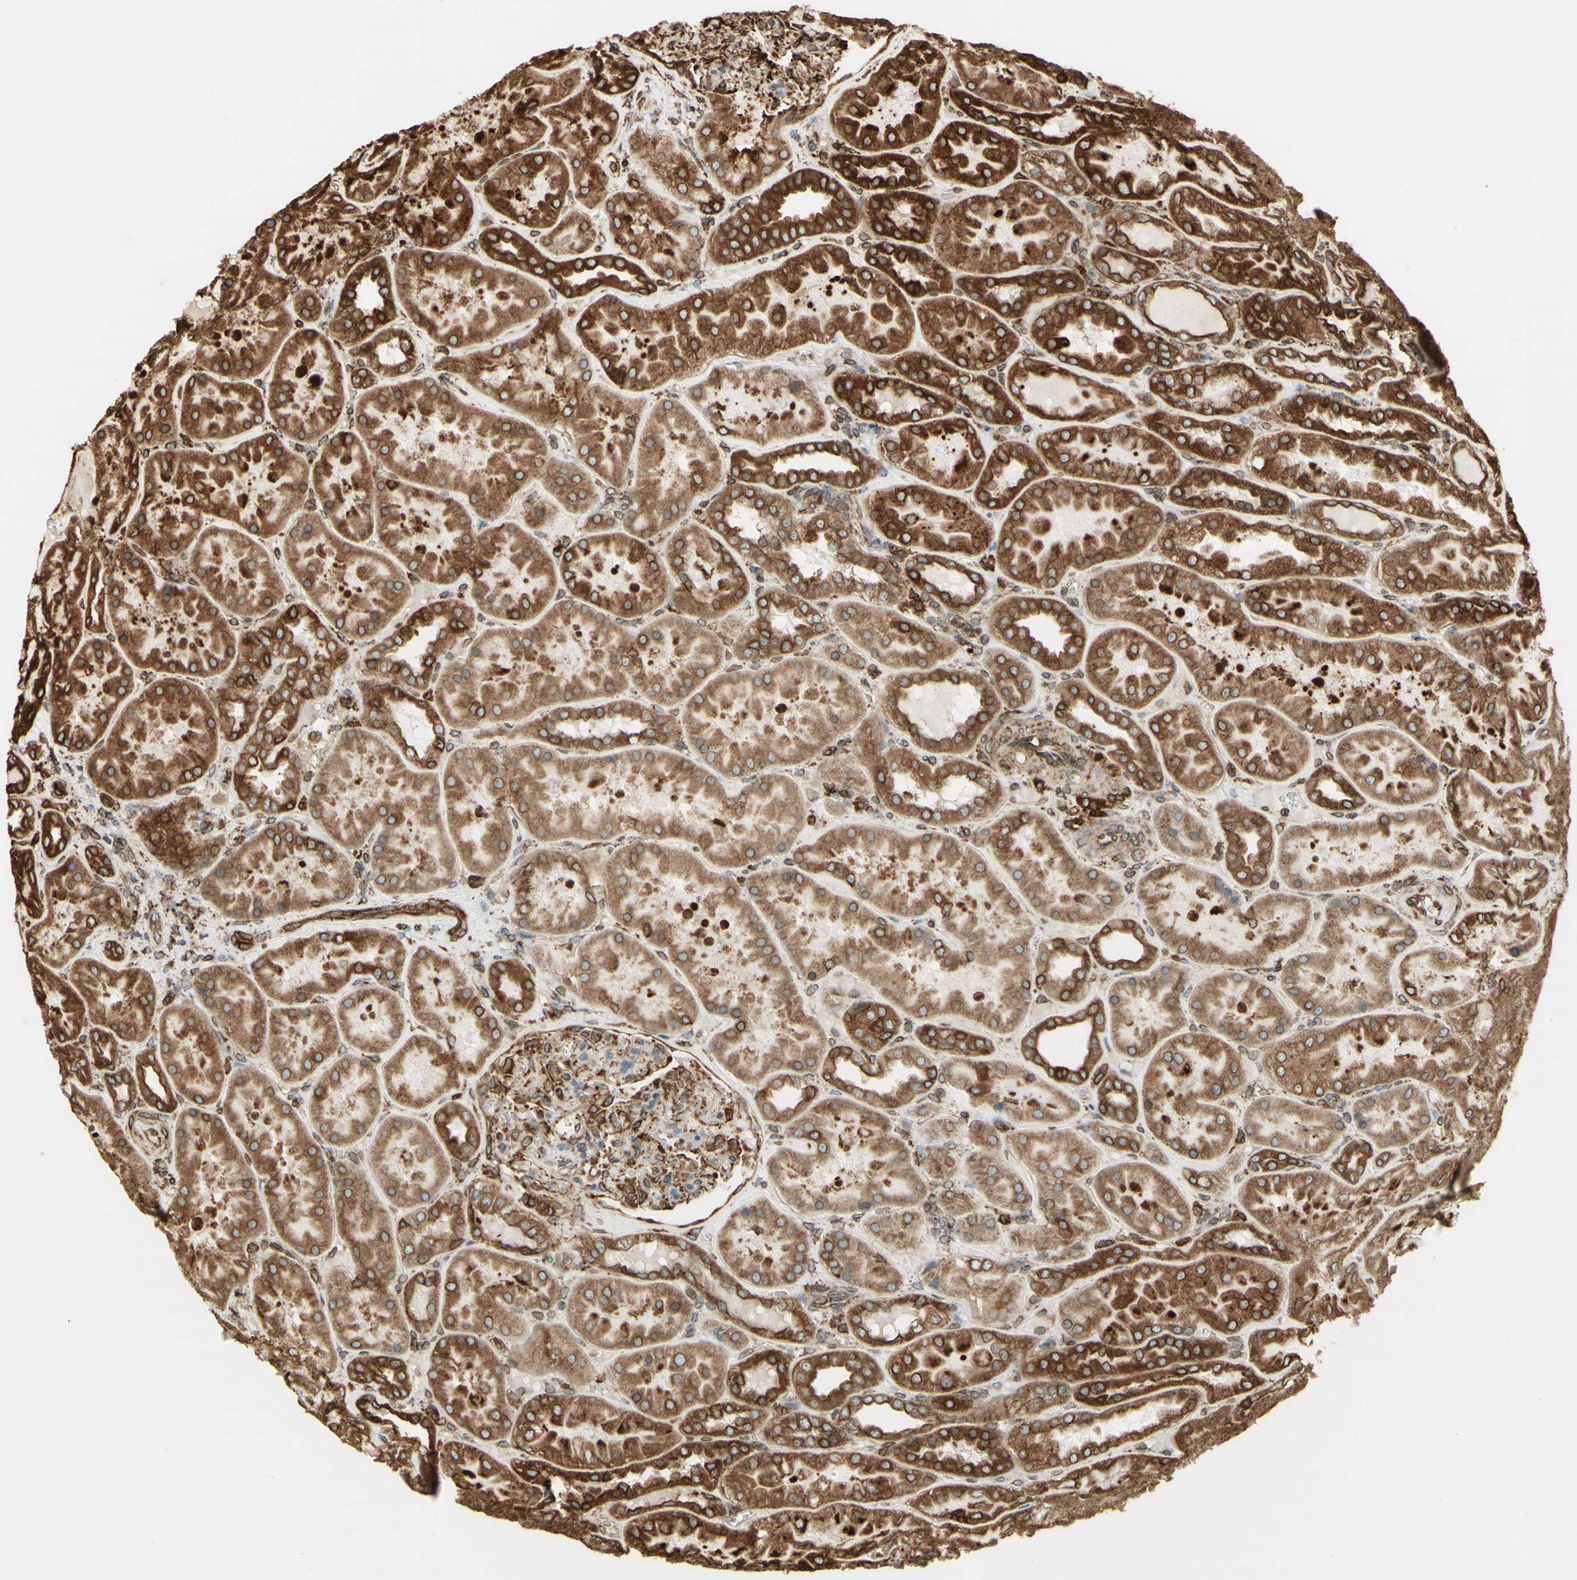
{"staining": {"intensity": "strong", "quantity": "25%-75%", "location": "cytoplasmic/membranous"}, "tissue": "kidney", "cell_type": "Cells in glomeruli", "image_type": "normal", "snomed": [{"axis": "morphology", "description": "Normal tissue, NOS"}, {"axis": "topography", "description": "Kidney"}], "caption": "Strong cytoplasmic/membranous protein positivity is identified in about 25%-75% of cells in glomeruli in kidney. (DAB = brown stain, brightfield microscopy at high magnification).", "gene": "CANX", "patient": {"sex": "female", "age": 56}}